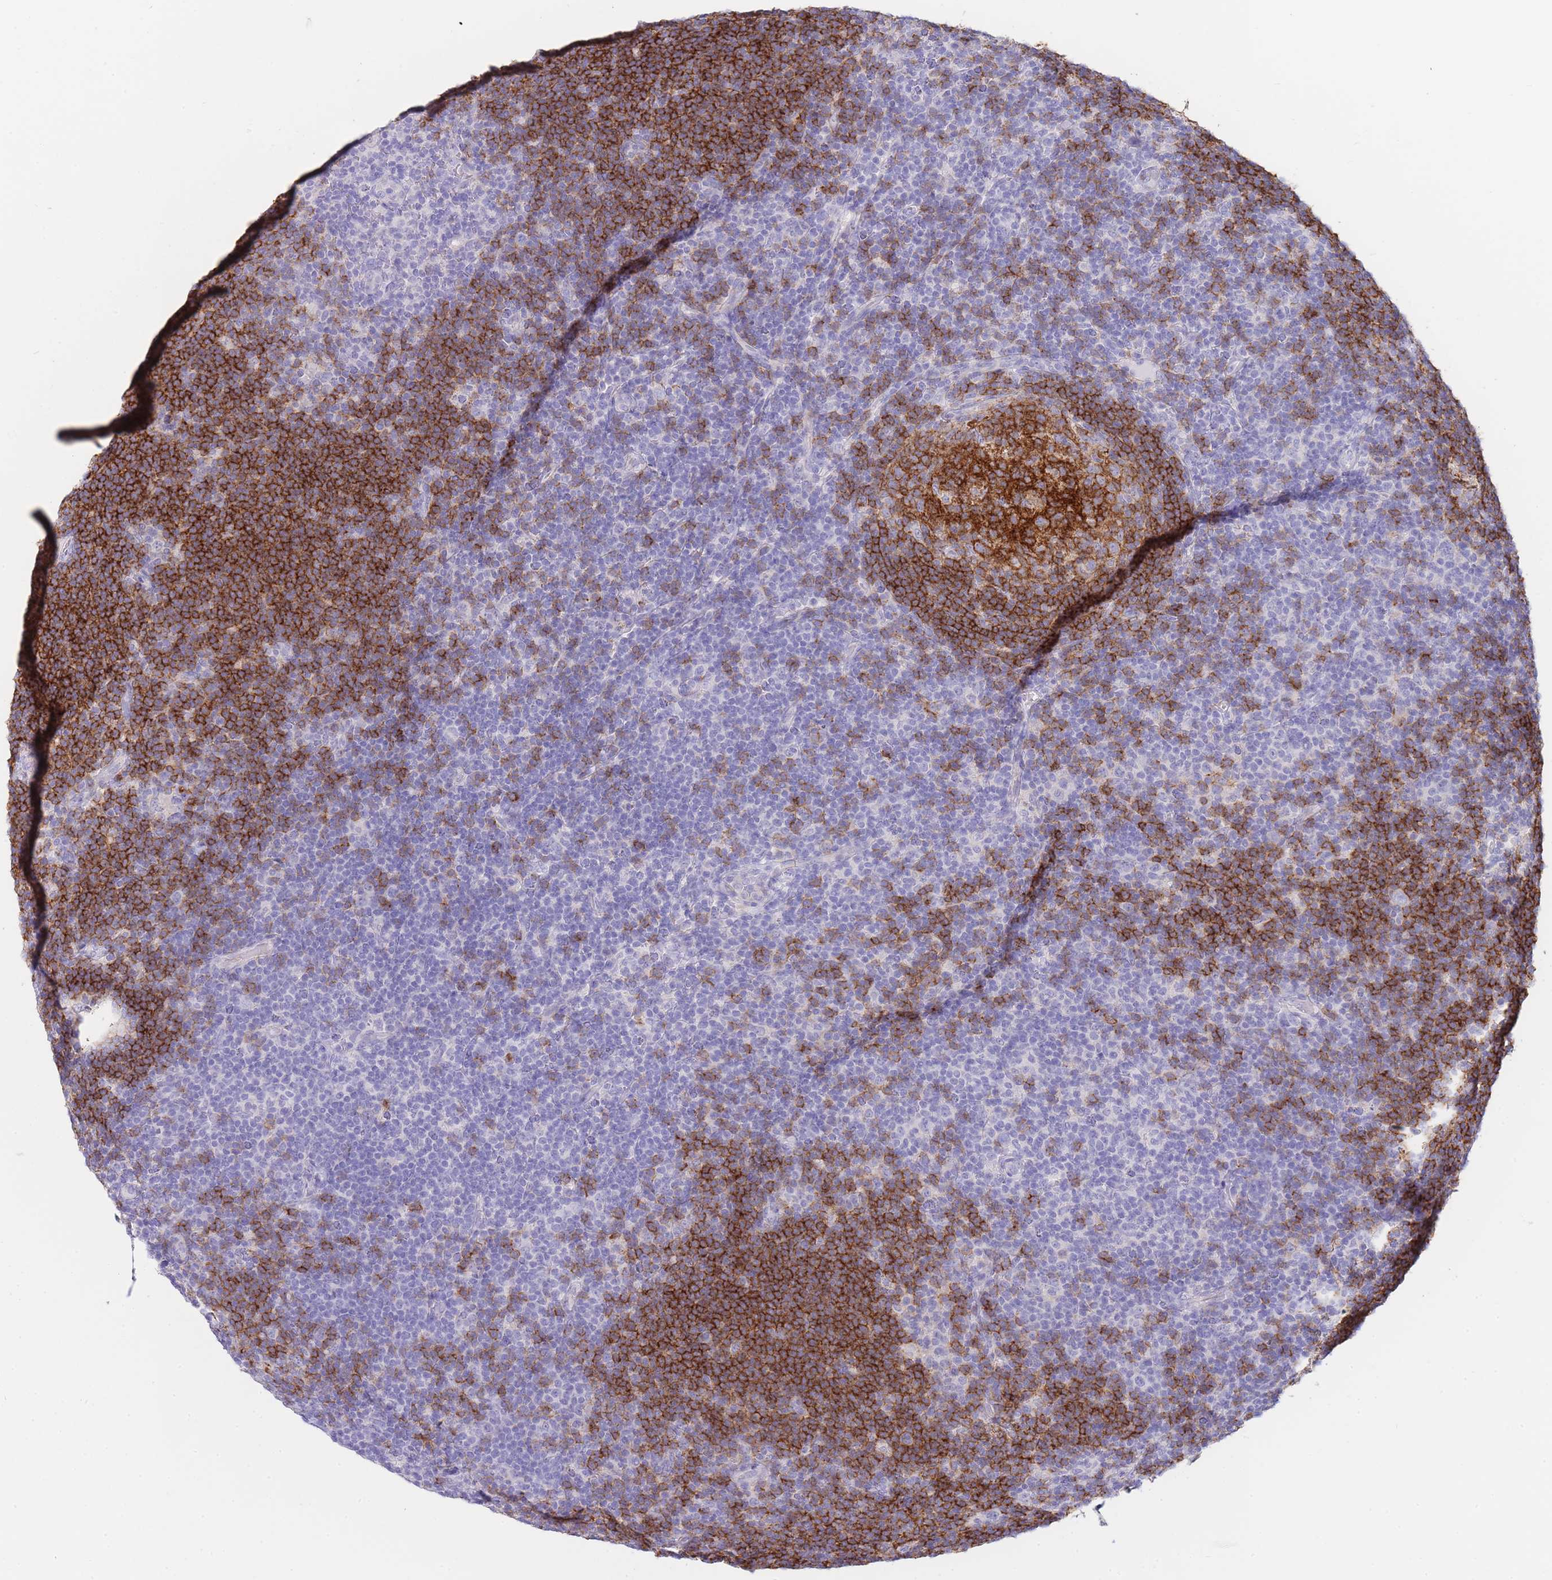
{"staining": {"intensity": "negative", "quantity": "none", "location": "none"}, "tissue": "lymphoma", "cell_type": "Tumor cells", "image_type": "cancer", "snomed": [{"axis": "morphology", "description": "Hodgkin's disease, NOS"}, {"axis": "topography", "description": "Lymph node"}], "caption": "The immunohistochemistry (IHC) photomicrograph has no significant expression in tumor cells of Hodgkin's disease tissue.", "gene": "CD37", "patient": {"sex": "female", "age": 57}}